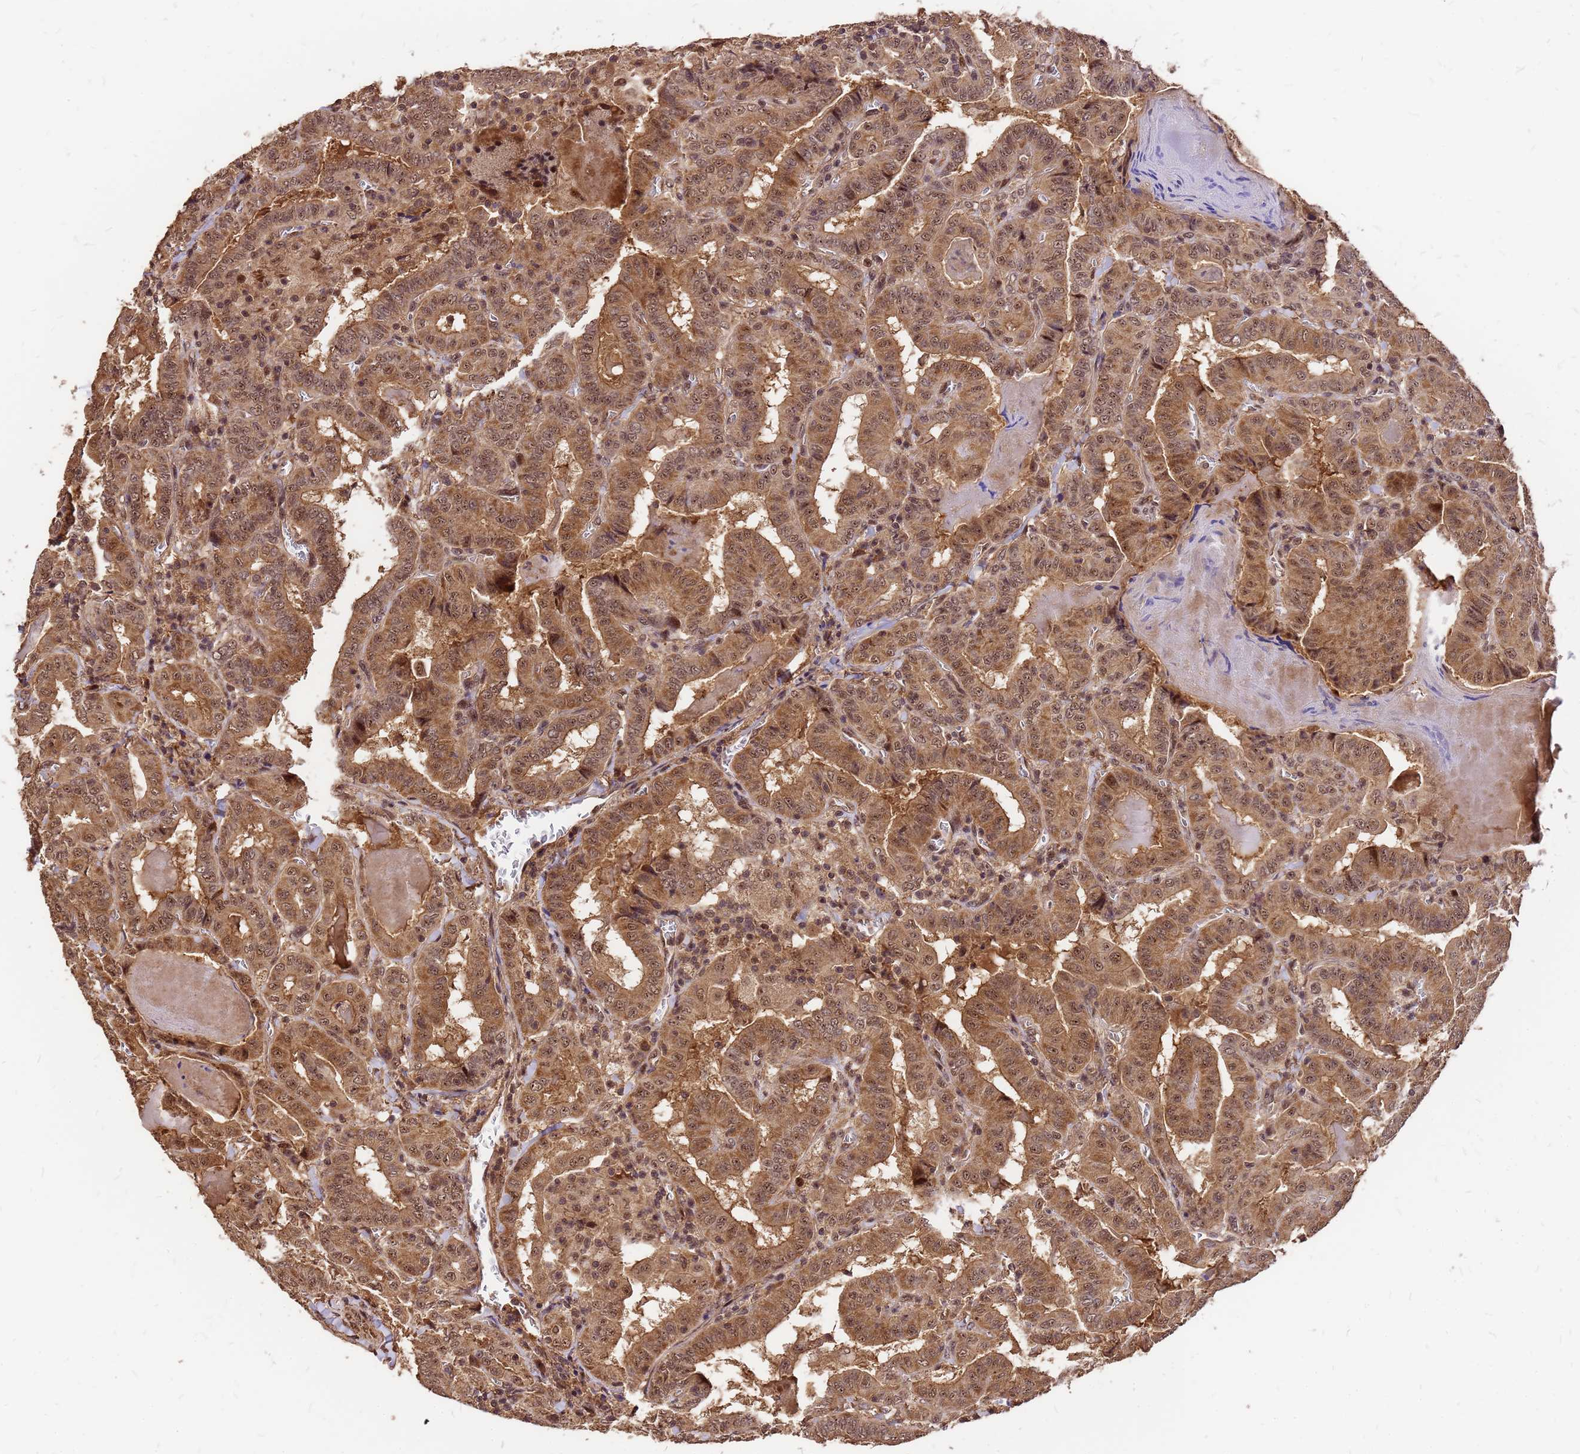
{"staining": {"intensity": "moderate", "quantity": ">75%", "location": "cytoplasmic/membranous,nuclear"}, "tissue": "thyroid cancer", "cell_type": "Tumor cells", "image_type": "cancer", "snomed": [{"axis": "morphology", "description": "Papillary adenocarcinoma, NOS"}, {"axis": "topography", "description": "Thyroid gland"}], "caption": "Moderate cytoplasmic/membranous and nuclear protein staining is present in about >75% of tumor cells in papillary adenocarcinoma (thyroid).", "gene": "GPATCH8", "patient": {"sex": "female", "age": 72}}